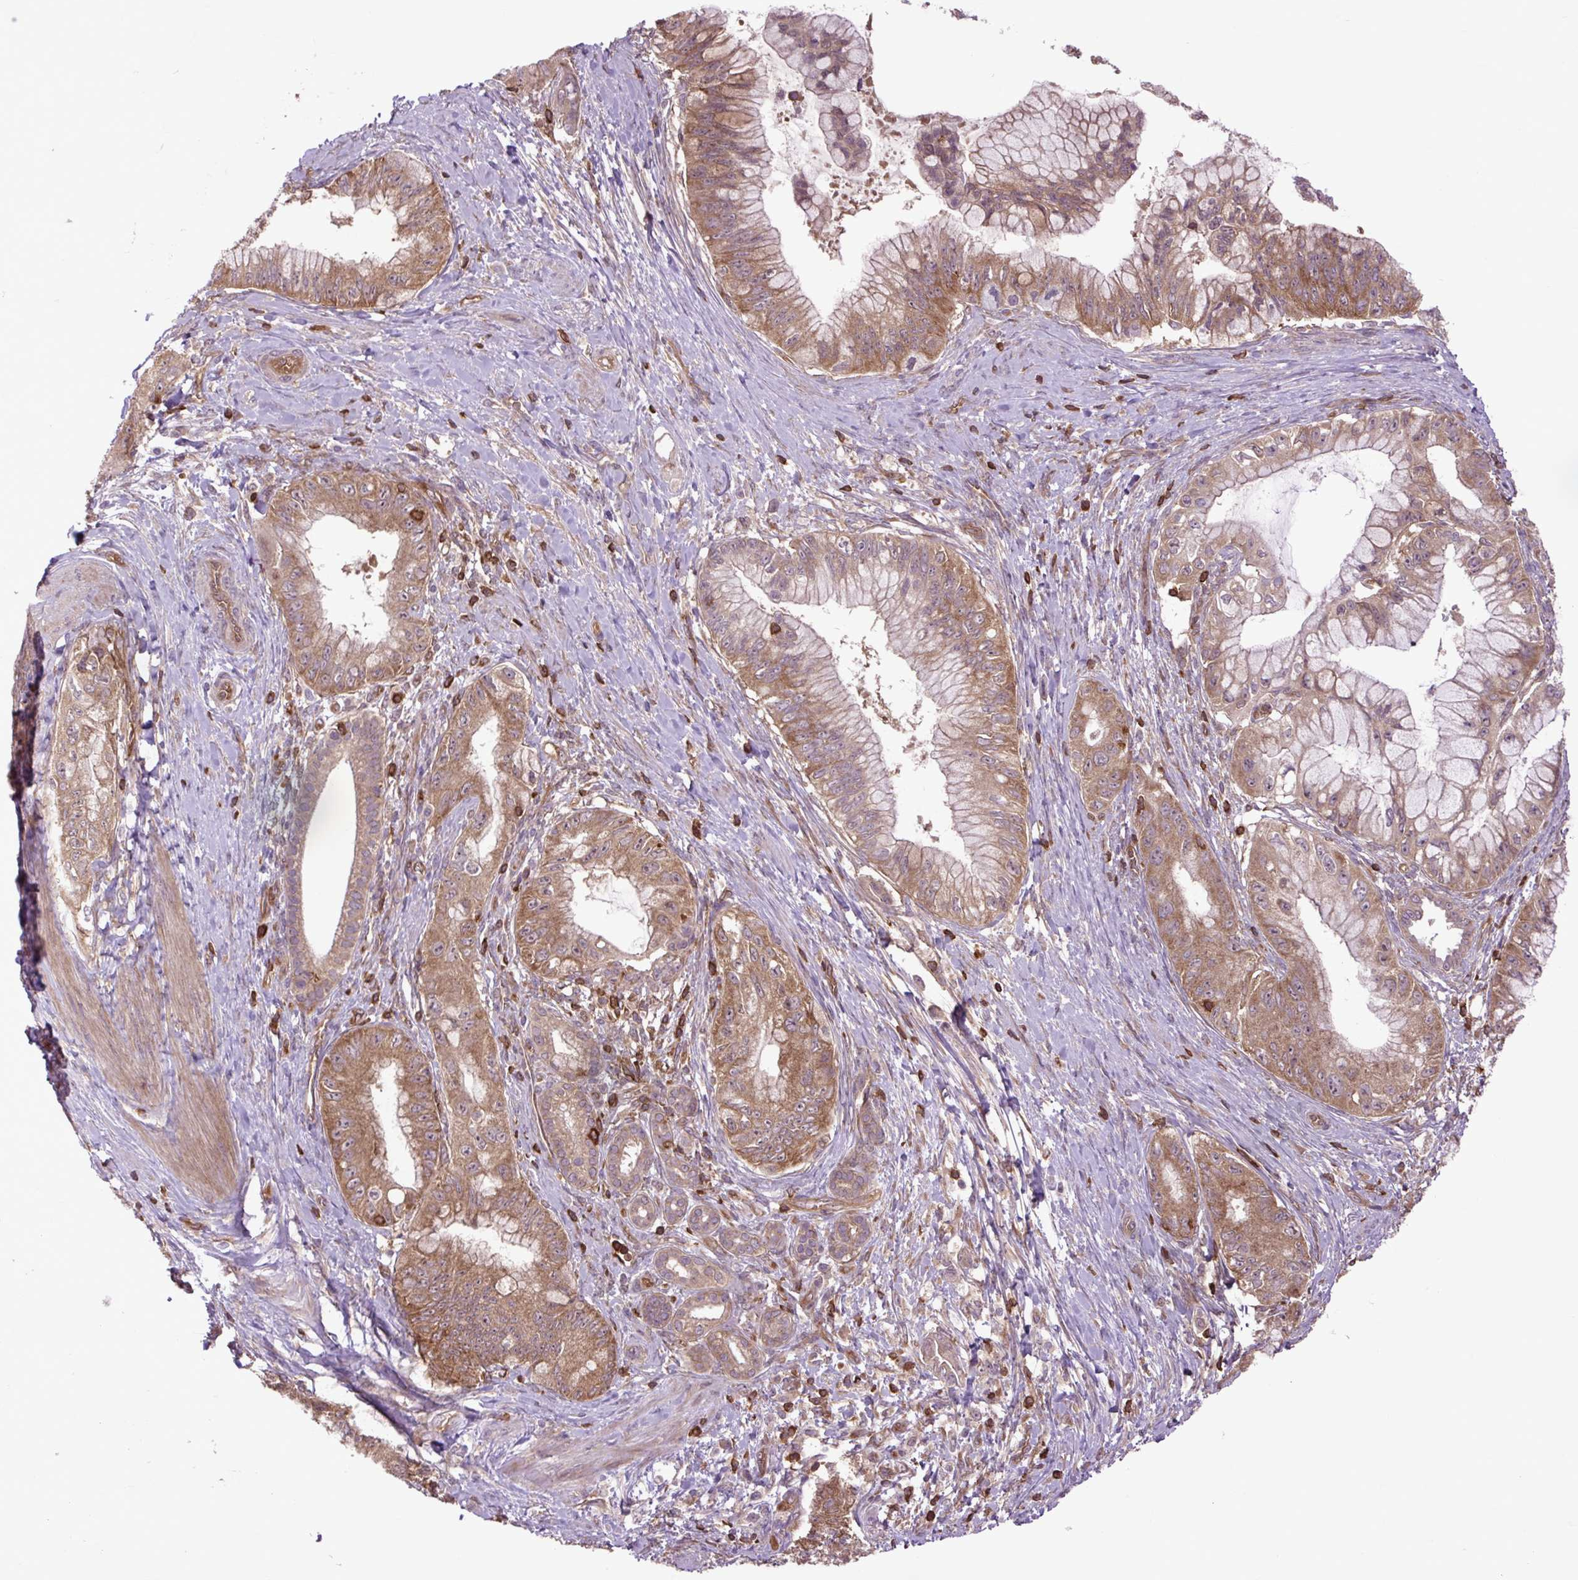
{"staining": {"intensity": "moderate", "quantity": ">75%", "location": "cytoplasmic/membranous"}, "tissue": "pancreatic cancer", "cell_type": "Tumor cells", "image_type": "cancer", "snomed": [{"axis": "morphology", "description": "Adenocarcinoma, NOS"}, {"axis": "topography", "description": "Pancreas"}], "caption": "A brown stain labels moderate cytoplasmic/membranous staining of a protein in human pancreatic cancer (adenocarcinoma) tumor cells.", "gene": "PLCG1", "patient": {"sex": "male", "age": 48}}